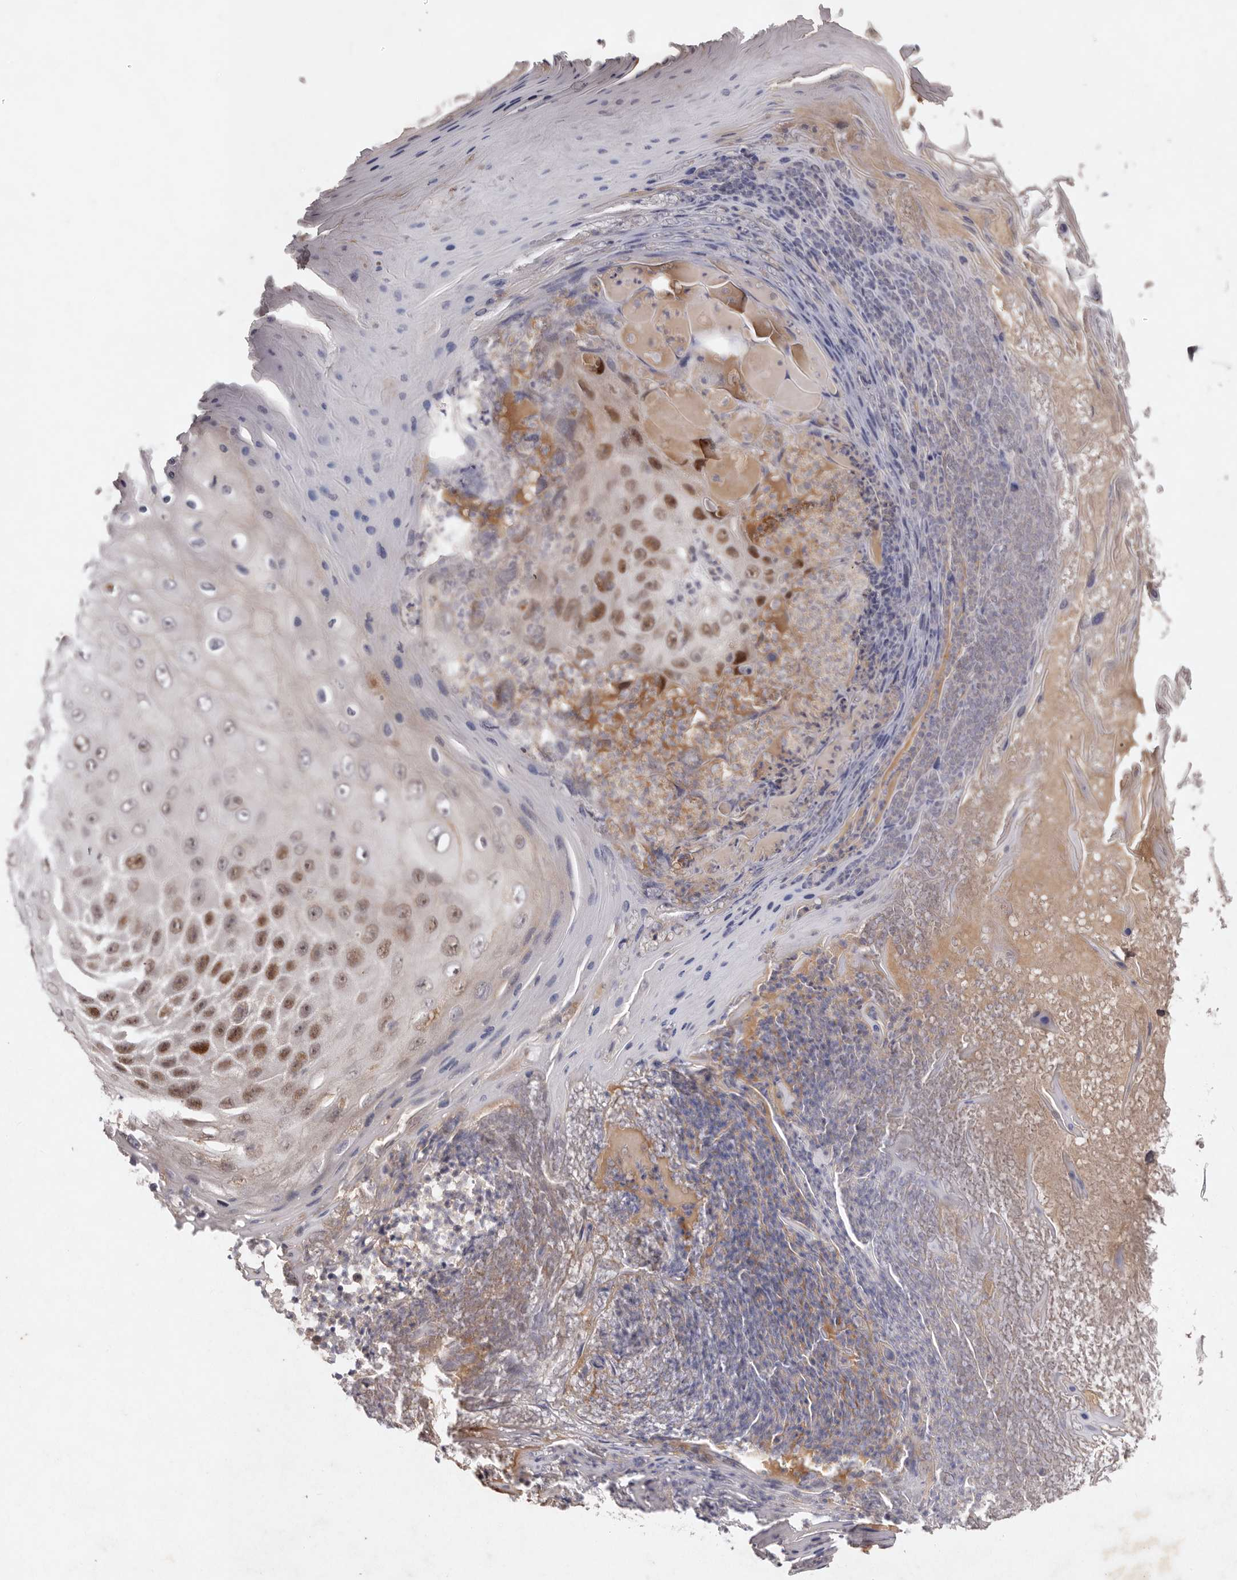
{"staining": {"intensity": "strong", "quantity": ">75%", "location": "nuclear"}, "tissue": "skin cancer", "cell_type": "Tumor cells", "image_type": "cancer", "snomed": [{"axis": "morphology", "description": "Squamous cell carcinoma, NOS"}, {"axis": "topography", "description": "Skin"}], "caption": "Tumor cells show high levels of strong nuclear expression in approximately >75% of cells in skin cancer. The protein of interest is shown in brown color, while the nuclei are stained blue.", "gene": "KLF7", "patient": {"sex": "female", "age": 88}}